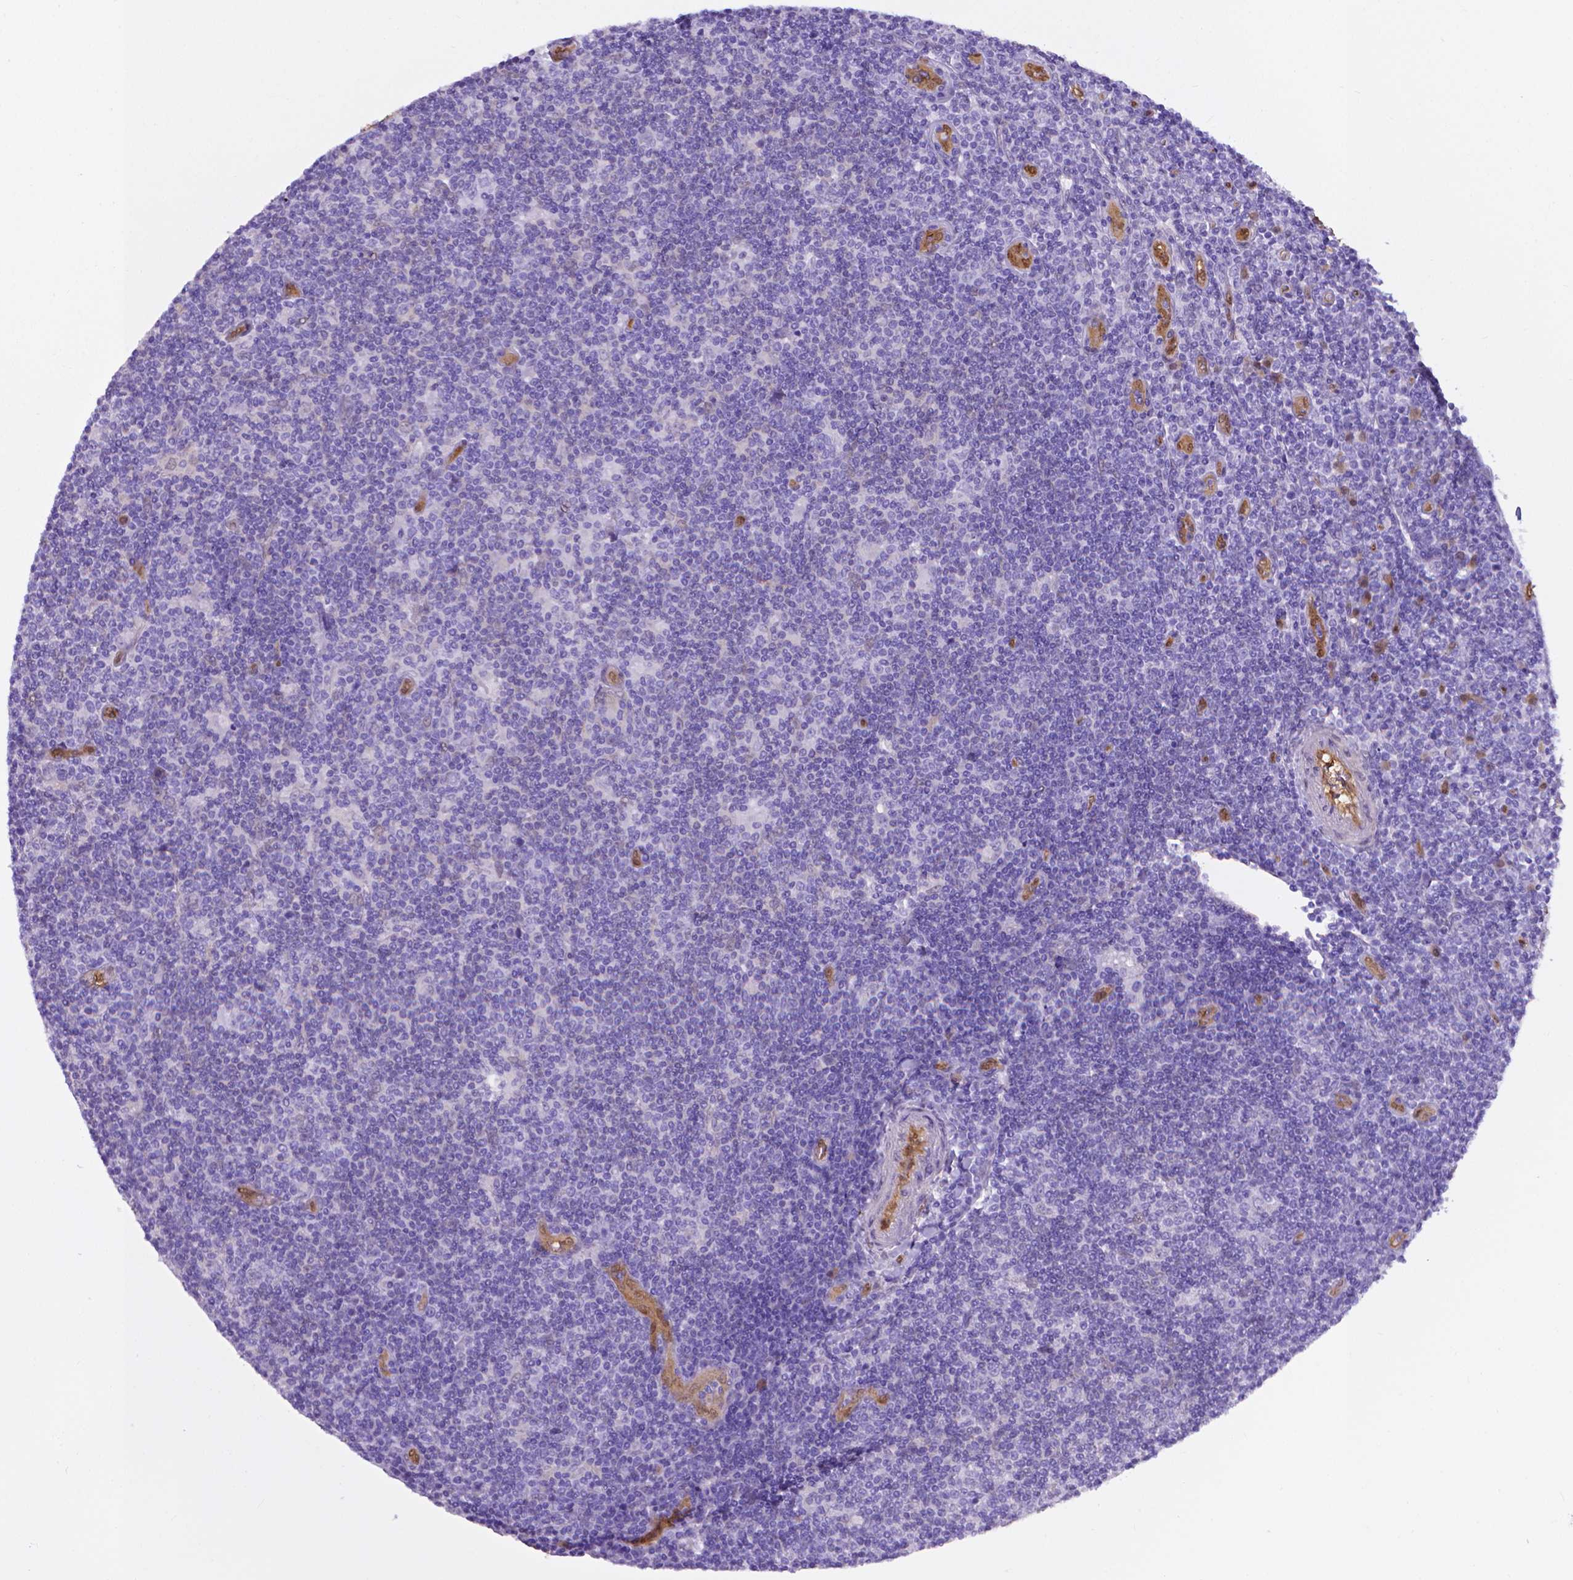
{"staining": {"intensity": "negative", "quantity": "none", "location": "none"}, "tissue": "lymphoma", "cell_type": "Tumor cells", "image_type": "cancer", "snomed": [{"axis": "morphology", "description": "Hodgkin's disease, NOS"}, {"axis": "topography", "description": "Lymph node"}], "caption": "Immunohistochemistry (IHC) of lymphoma demonstrates no expression in tumor cells. Nuclei are stained in blue.", "gene": "CLIC4", "patient": {"sex": "male", "age": 40}}